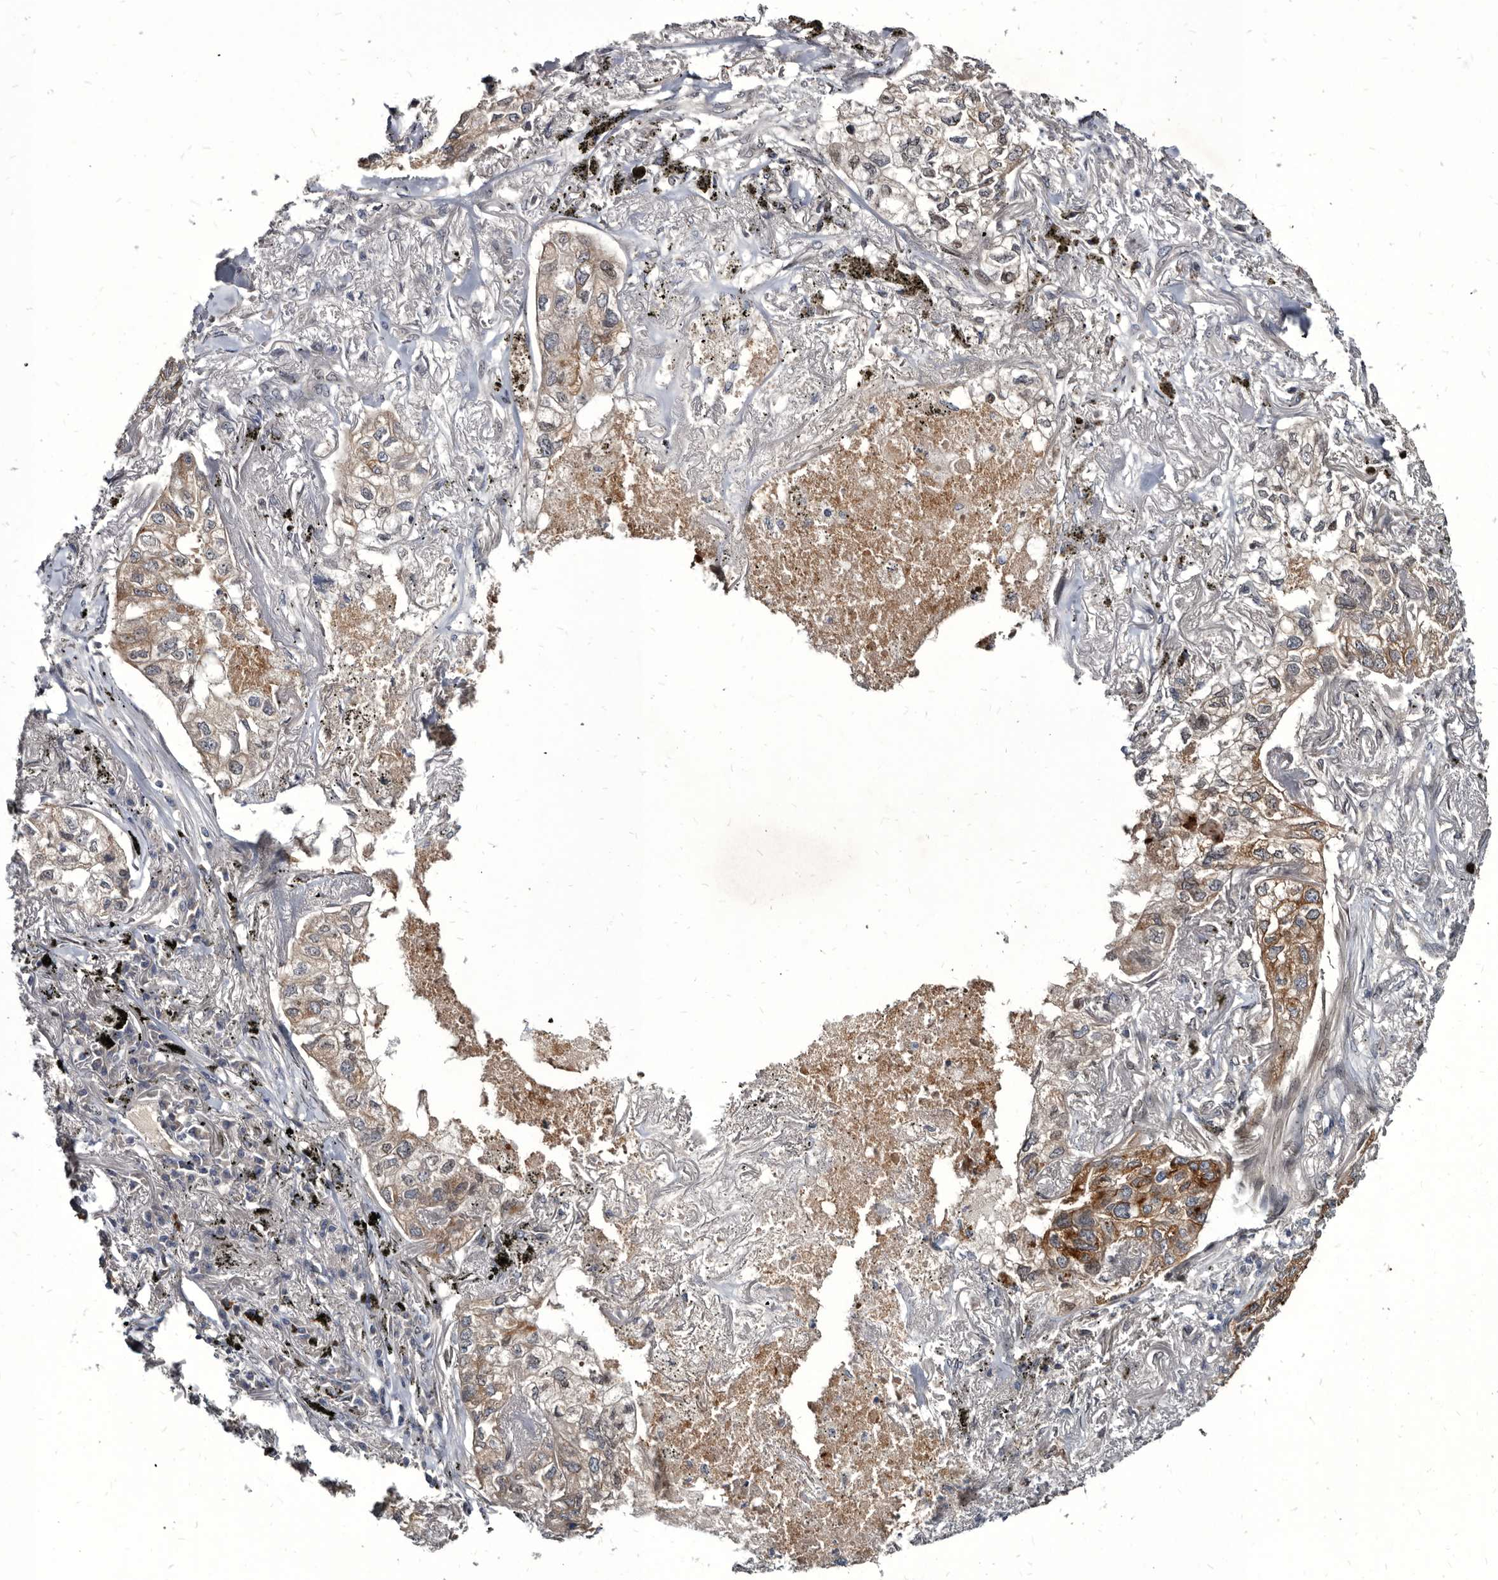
{"staining": {"intensity": "moderate", "quantity": "25%-75%", "location": "cytoplasmic/membranous"}, "tissue": "lung cancer", "cell_type": "Tumor cells", "image_type": "cancer", "snomed": [{"axis": "morphology", "description": "Adenocarcinoma, NOS"}, {"axis": "topography", "description": "Lung"}], "caption": "About 25%-75% of tumor cells in lung cancer (adenocarcinoma) show moderate cytoplasmic/membranous protein positivity as visualized by brown immunohistochemical staining.", "gene": "PROM1", "patient": {"sex": "male", "age": 65}}